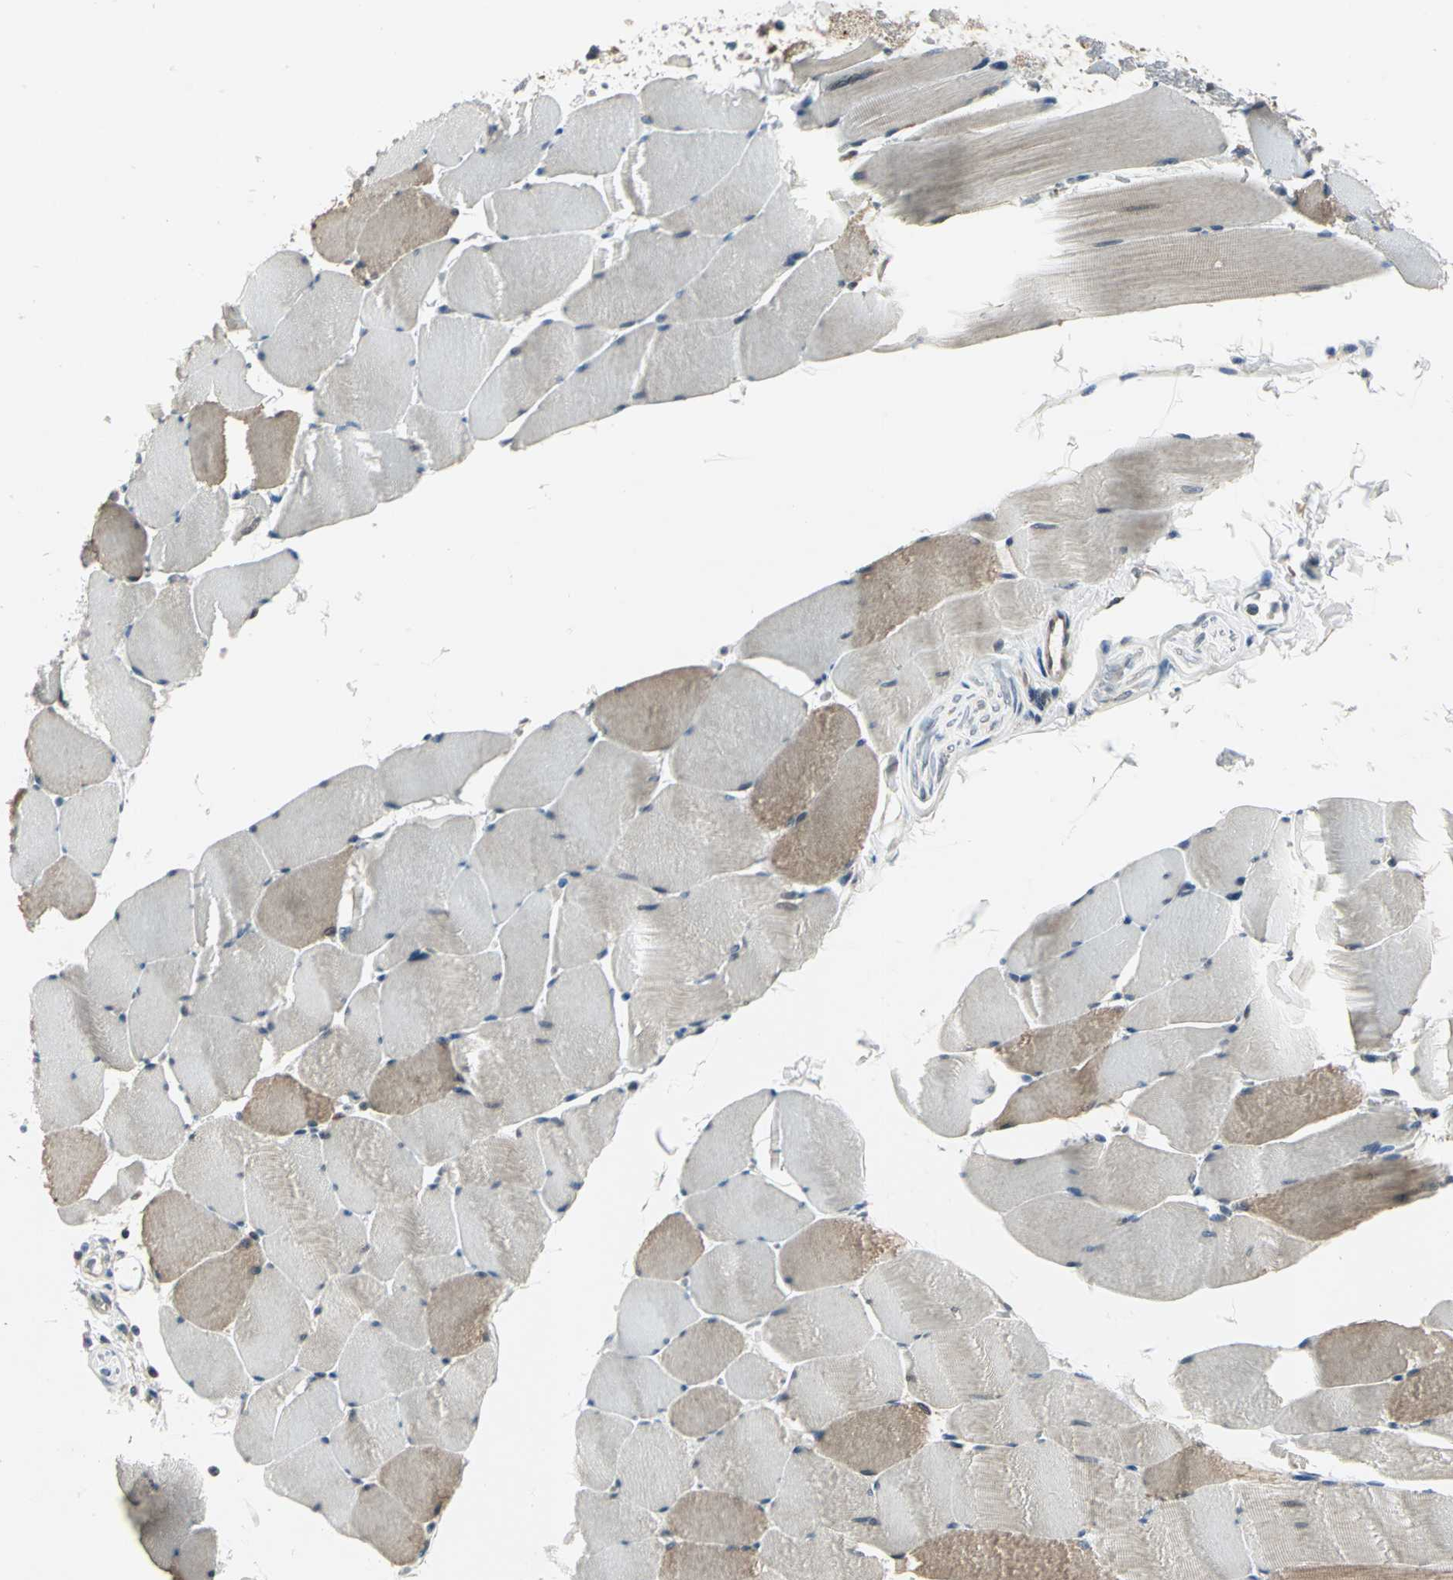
{"staining": {"intensity": "moderate", "quantity": "25%-75%", "location": "cytoplasmic/membranous"}, "tissue": "skeletal muscle", "cell_type": "Myocytes", "image_type": "normal", "snomed": [{"axis": "morphology", "description": "Normal tissue, NOS"}, {"axis": "topography", "description": "Skeletal muscle"}], "caption": "A brown stain highlights moderate cytoplasmic/membranous positivity of a protein in myocytes of normal skeletal muscle. (brown staining indicates protein expression, while blue staining denotes nuclei).", "gene": "PLAGL2", "patient": {"sex": "male", "age": 62}}